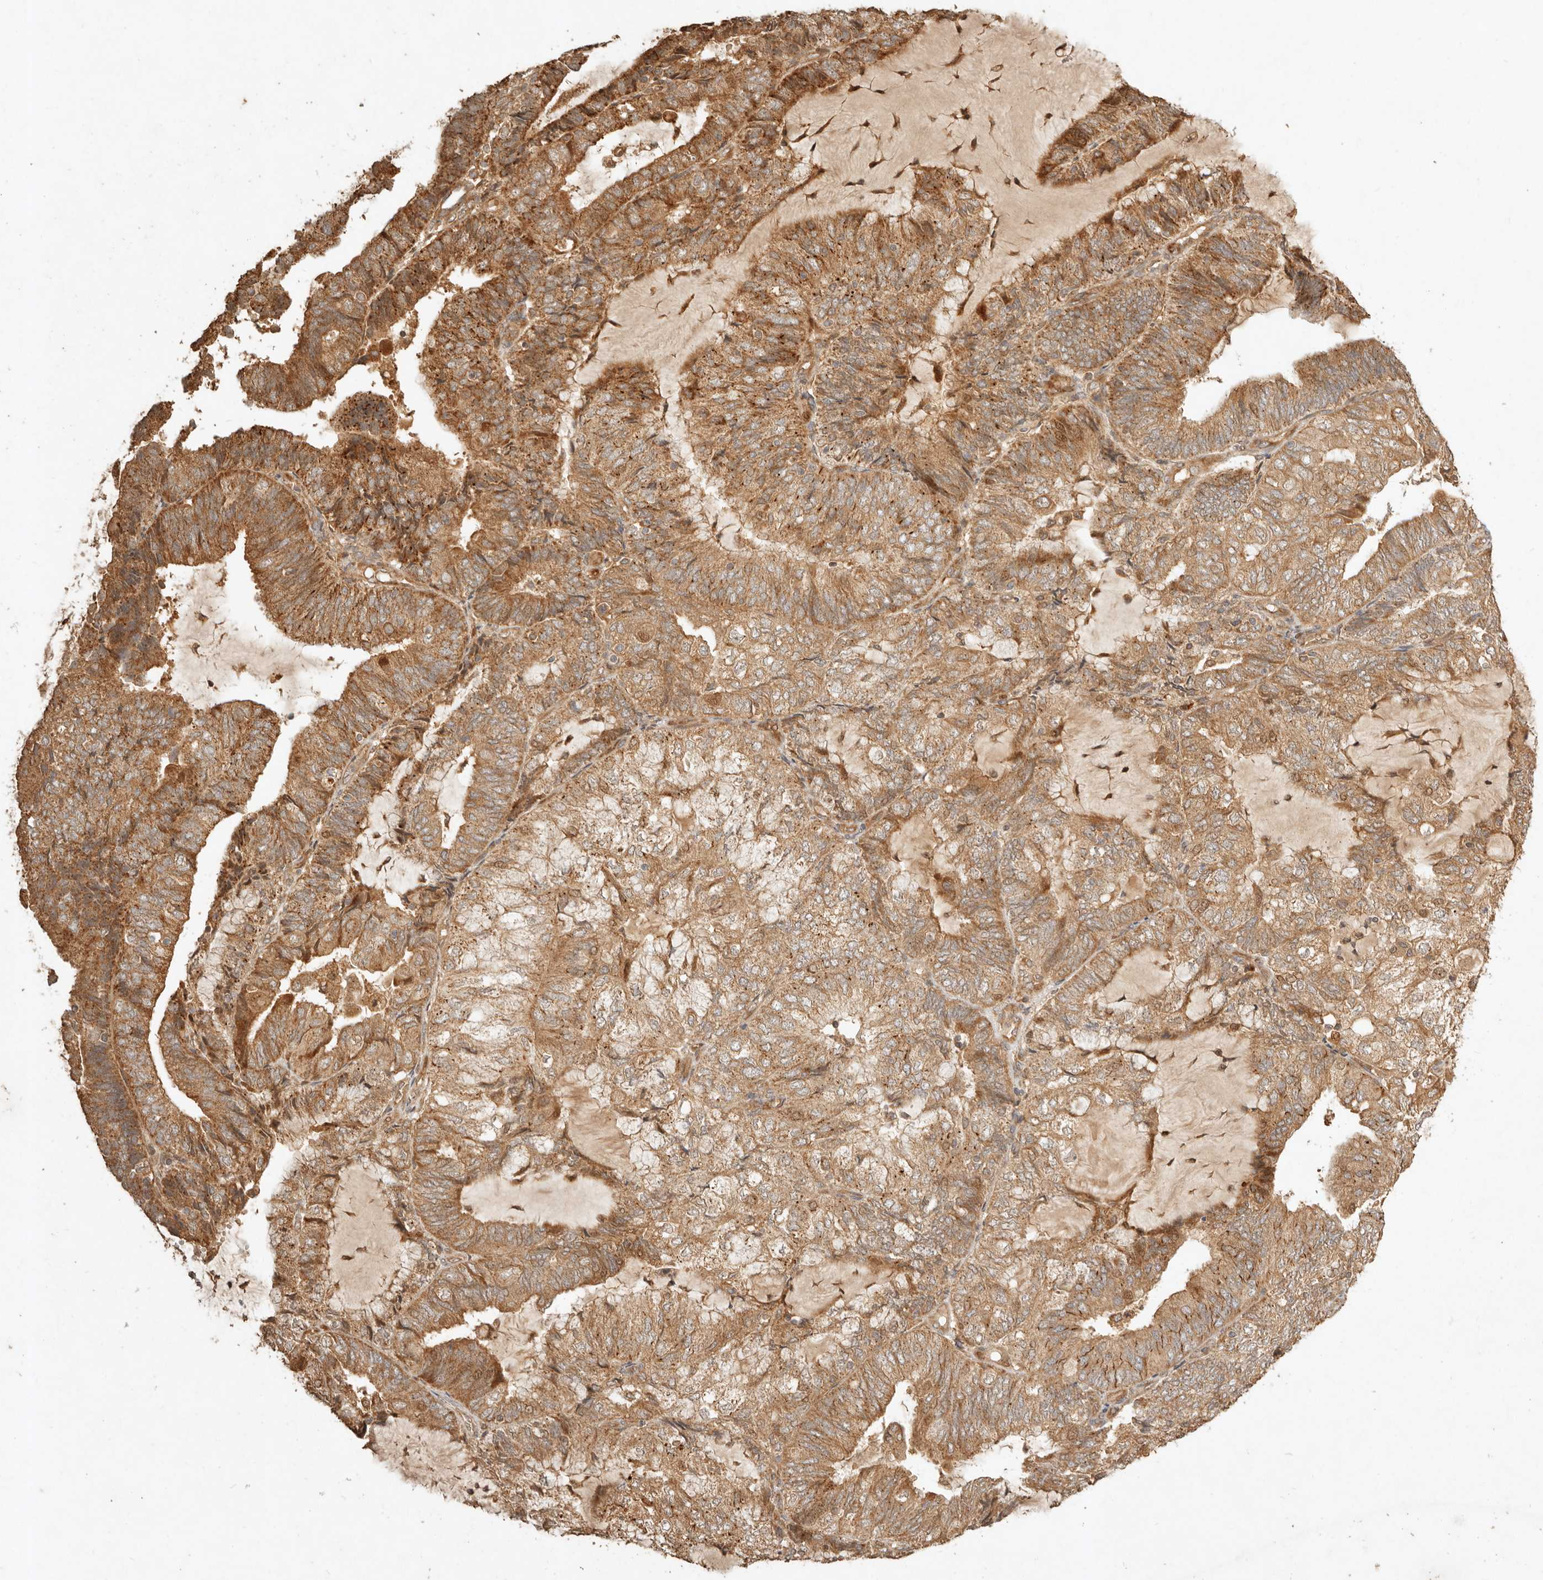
{"staining": {"intensity": "moderate", "quantity": ">75%", "location": "cytoplasmic/membranous"}, "tissue": "endometrial cancer", "cell_type": "Tumor cells", "image_type": "cancer", "snomed": [{"axis": "morphology", "description": "Adenocarcinoma, NOS"}, {"axis": "topography", "description": "Endometrium"}], "caption": "Protein expression analysis of endometrial cancer demonstrates moderate cytoplasmic/membranous expression in about >75% of tumor cells. (Stains: DAB in brown, nuclei in blue, Microscopy: brightfield microscopy at high magnification).", "gene": "CLEC4C", "patient": {"sex": "female", "age": 81}}